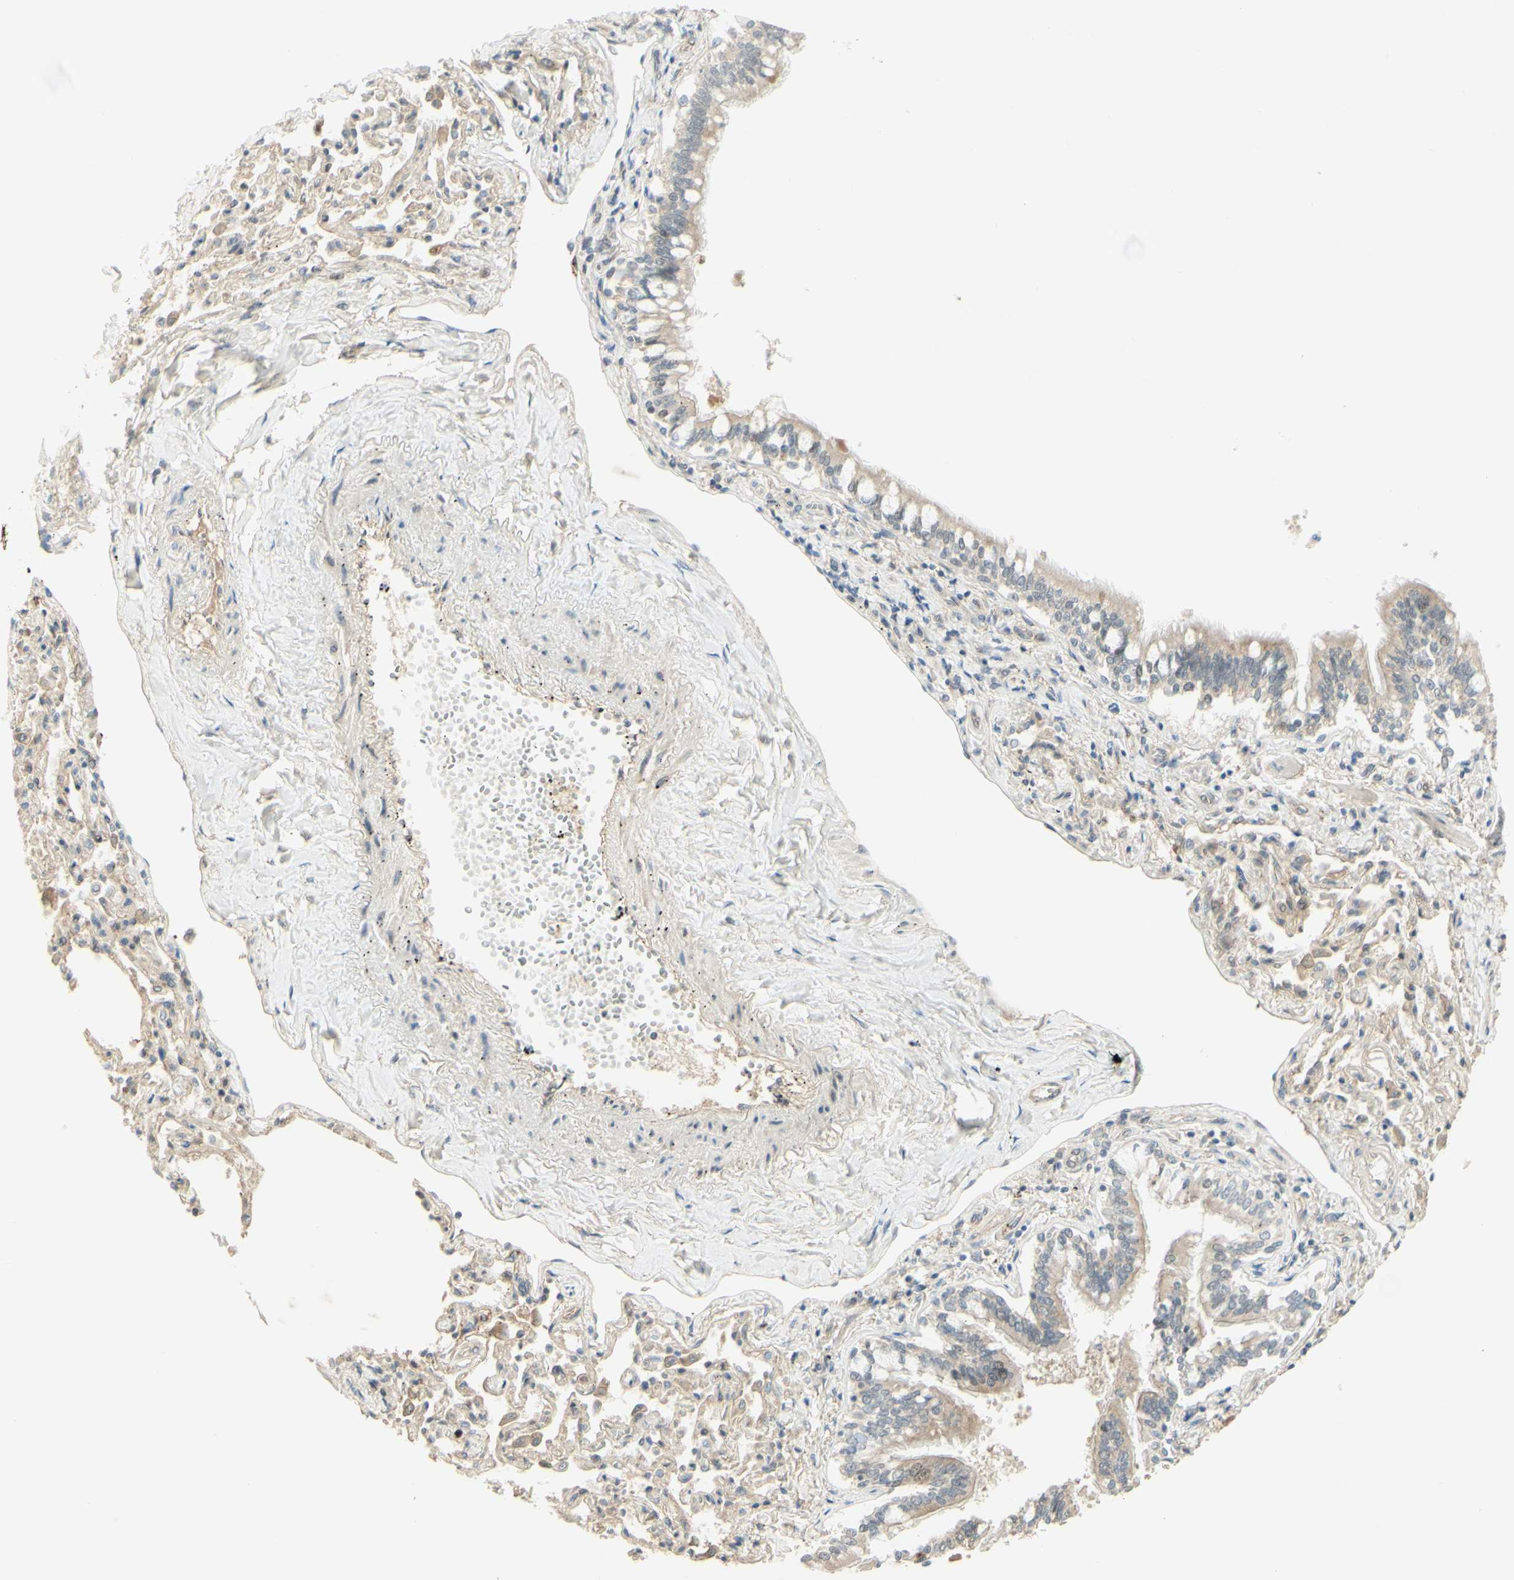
{"staining": {"intensity": "strong", "quantity": "<25%", "location": "cytoplasmic/membranous"}, "tissue": "bronchus", "cell_type": "Respiratory epithelial cells", "image_type": "normal", "snomed": [{"axis": "morphology", "description": "Normal tissue, NOS"}, {"axis": "topography", "description": "Bronchus"}, {"axis": "topography", "description": "Lung"}], "caption": "A photomicrograph of human bronchus stained for a protein demonstrates strong cytoplasmic/membranous brown staining in respiratory epithelial cells. (DAB (3,3'-diaminobenzidine) IHC, brown staining for protein, blue staining for nuclei).", "gene": "ANGPT2", "patient": {"sex": "male", "age": 64}}